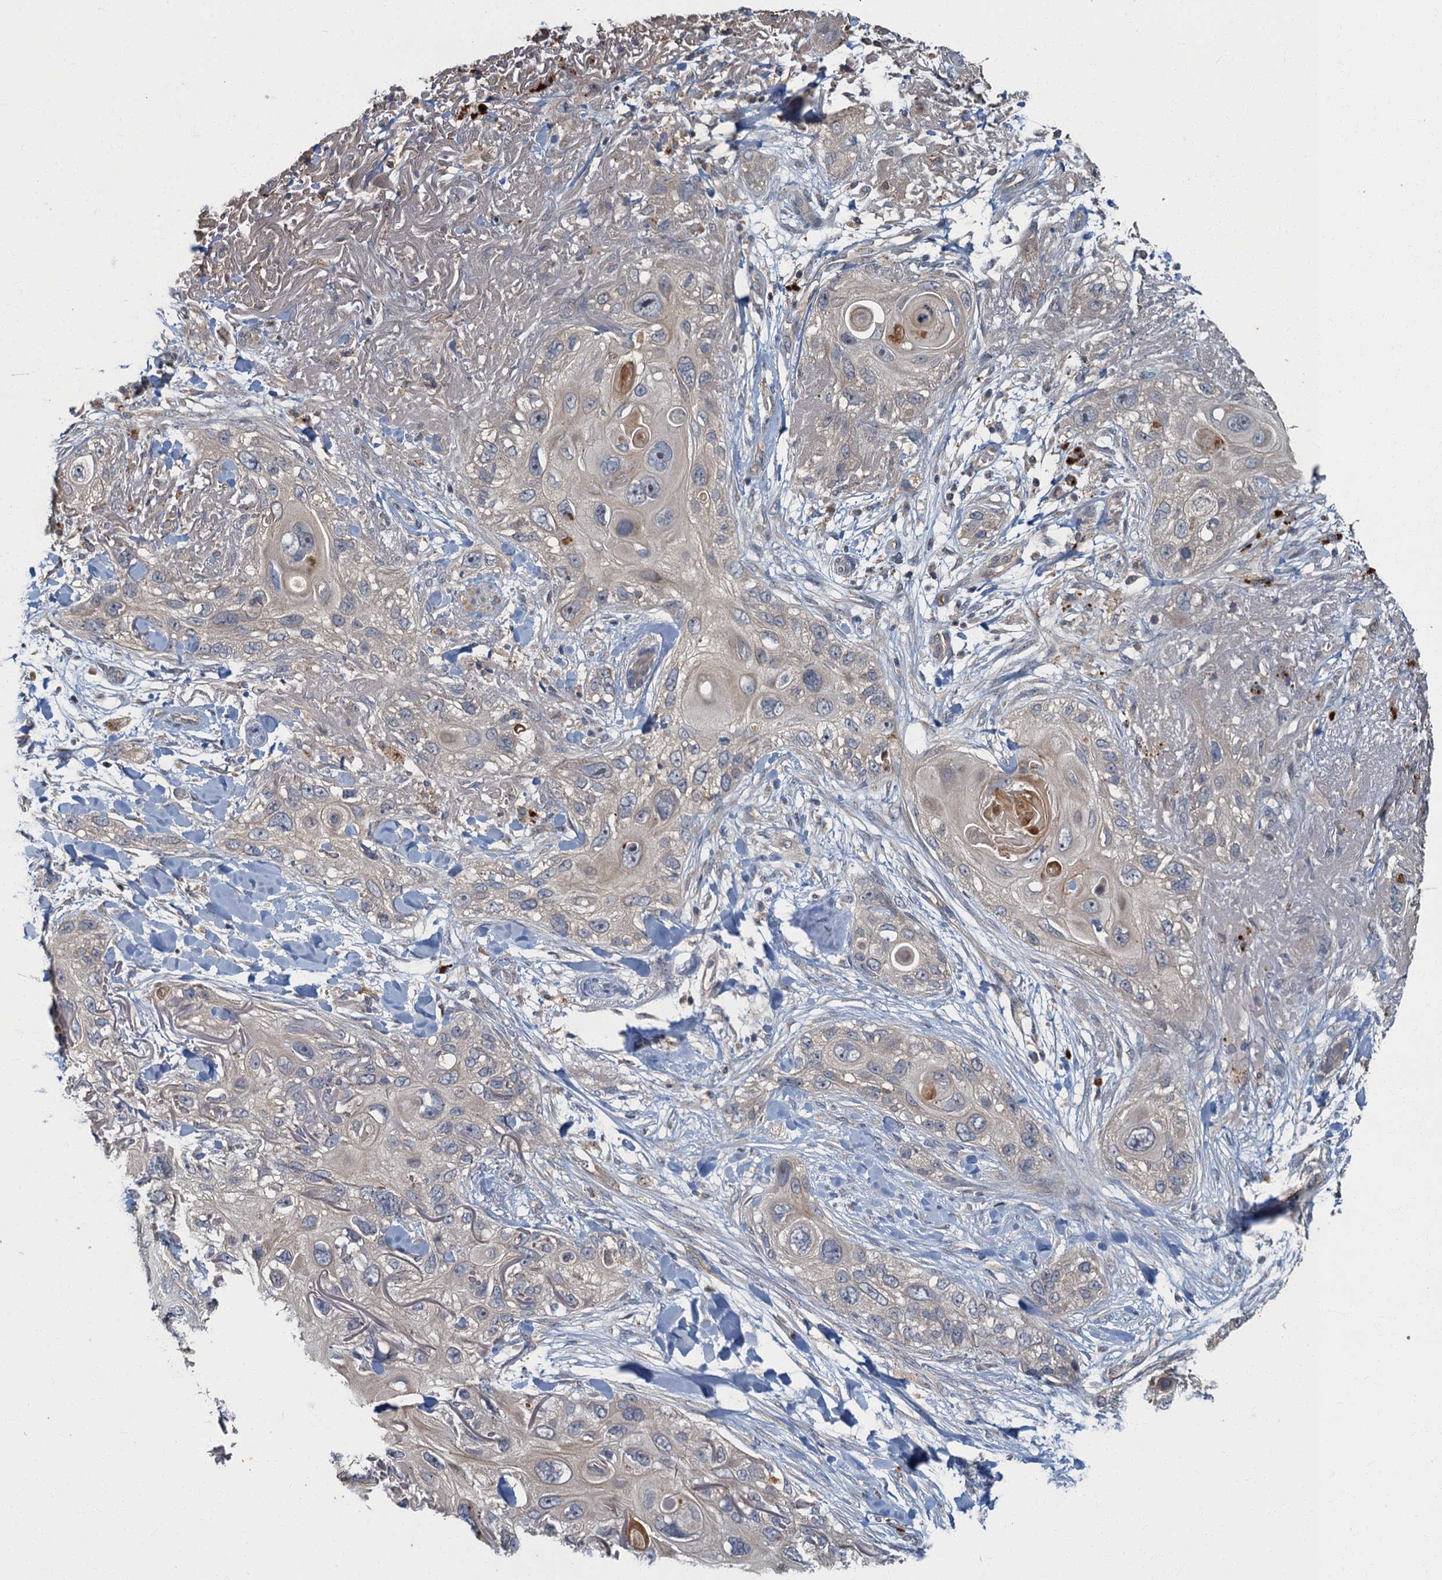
{"staining": {"intensity": "negative", "quantity": "none", "location": "none"}, "tissue": "skin cancer", "cell_type": "Tumor cells", "image_type": "cancer", "snomed": [{"axis": "morphology", "description": "Normal tissue, NOS"}, {"axis": "morphology", "description": "Squamous cell carcinoma, NOS"}, {"axis": "topography", "description": "Skin"}], "caption": "The histopathology image shows no staining of tumor cells in skin squamous cell carcinoma.", "gene": "WDCP", "patient": {"sex": "male", "age": 72}}